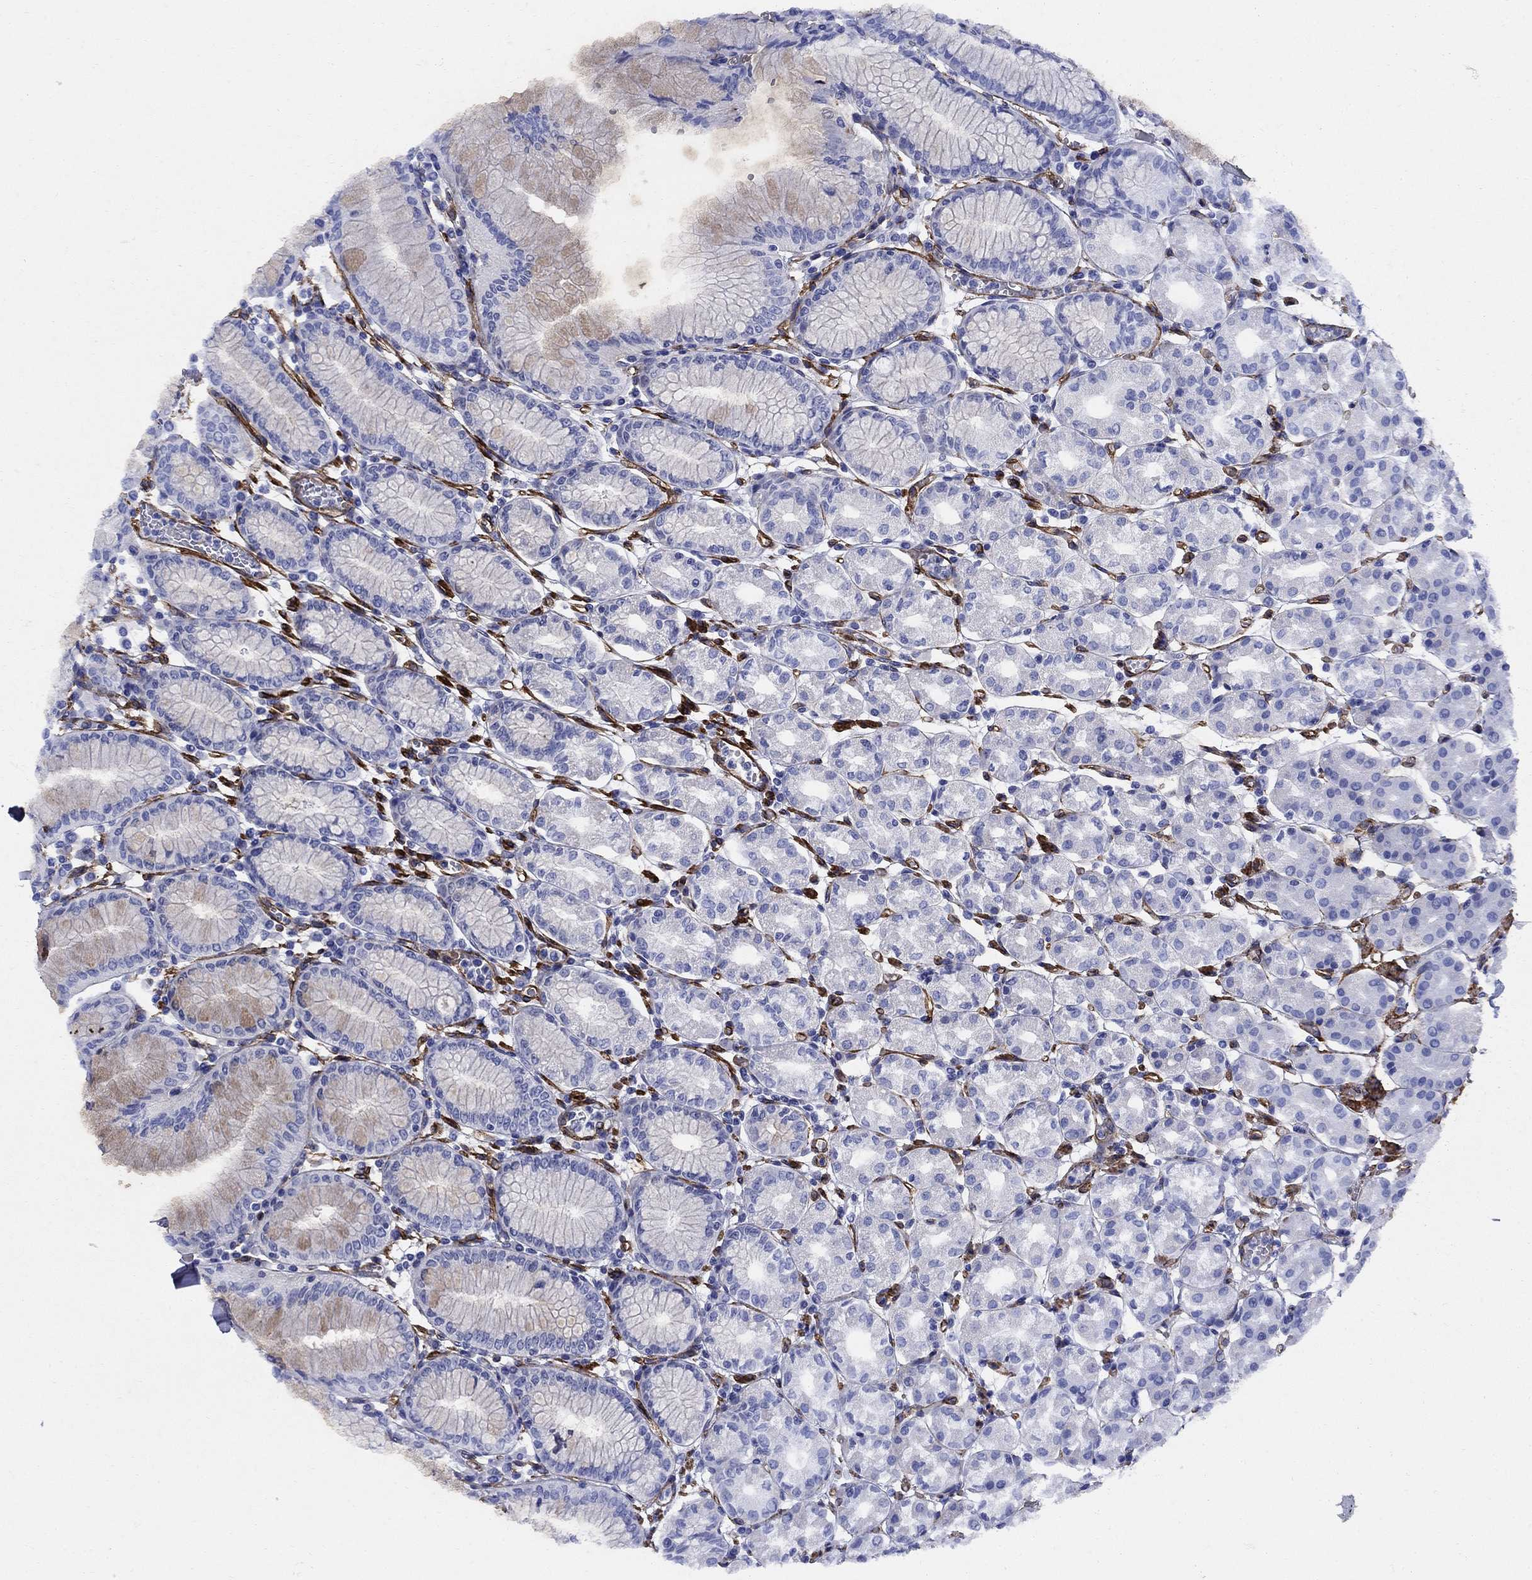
{"staining": {"intensity": "negative", "quantity": "none", "location": "none"}, "tissue": "stomach", "cell_type": "Glandular cells", "image_type": "normal", "snomed": [{"axis": "morphology", "description": "Normal tissue, NOS"}, {"axis": "topography", "description": "Skeletal muscle"}, {"axis": "topography", "description": "Stomach"}], "caption": "Human stomach stained for a protein using immunohistochemistry shows no expression in glandular cells.", "gene": "VTN", "patient": {"sex": "female", "age": 57}}